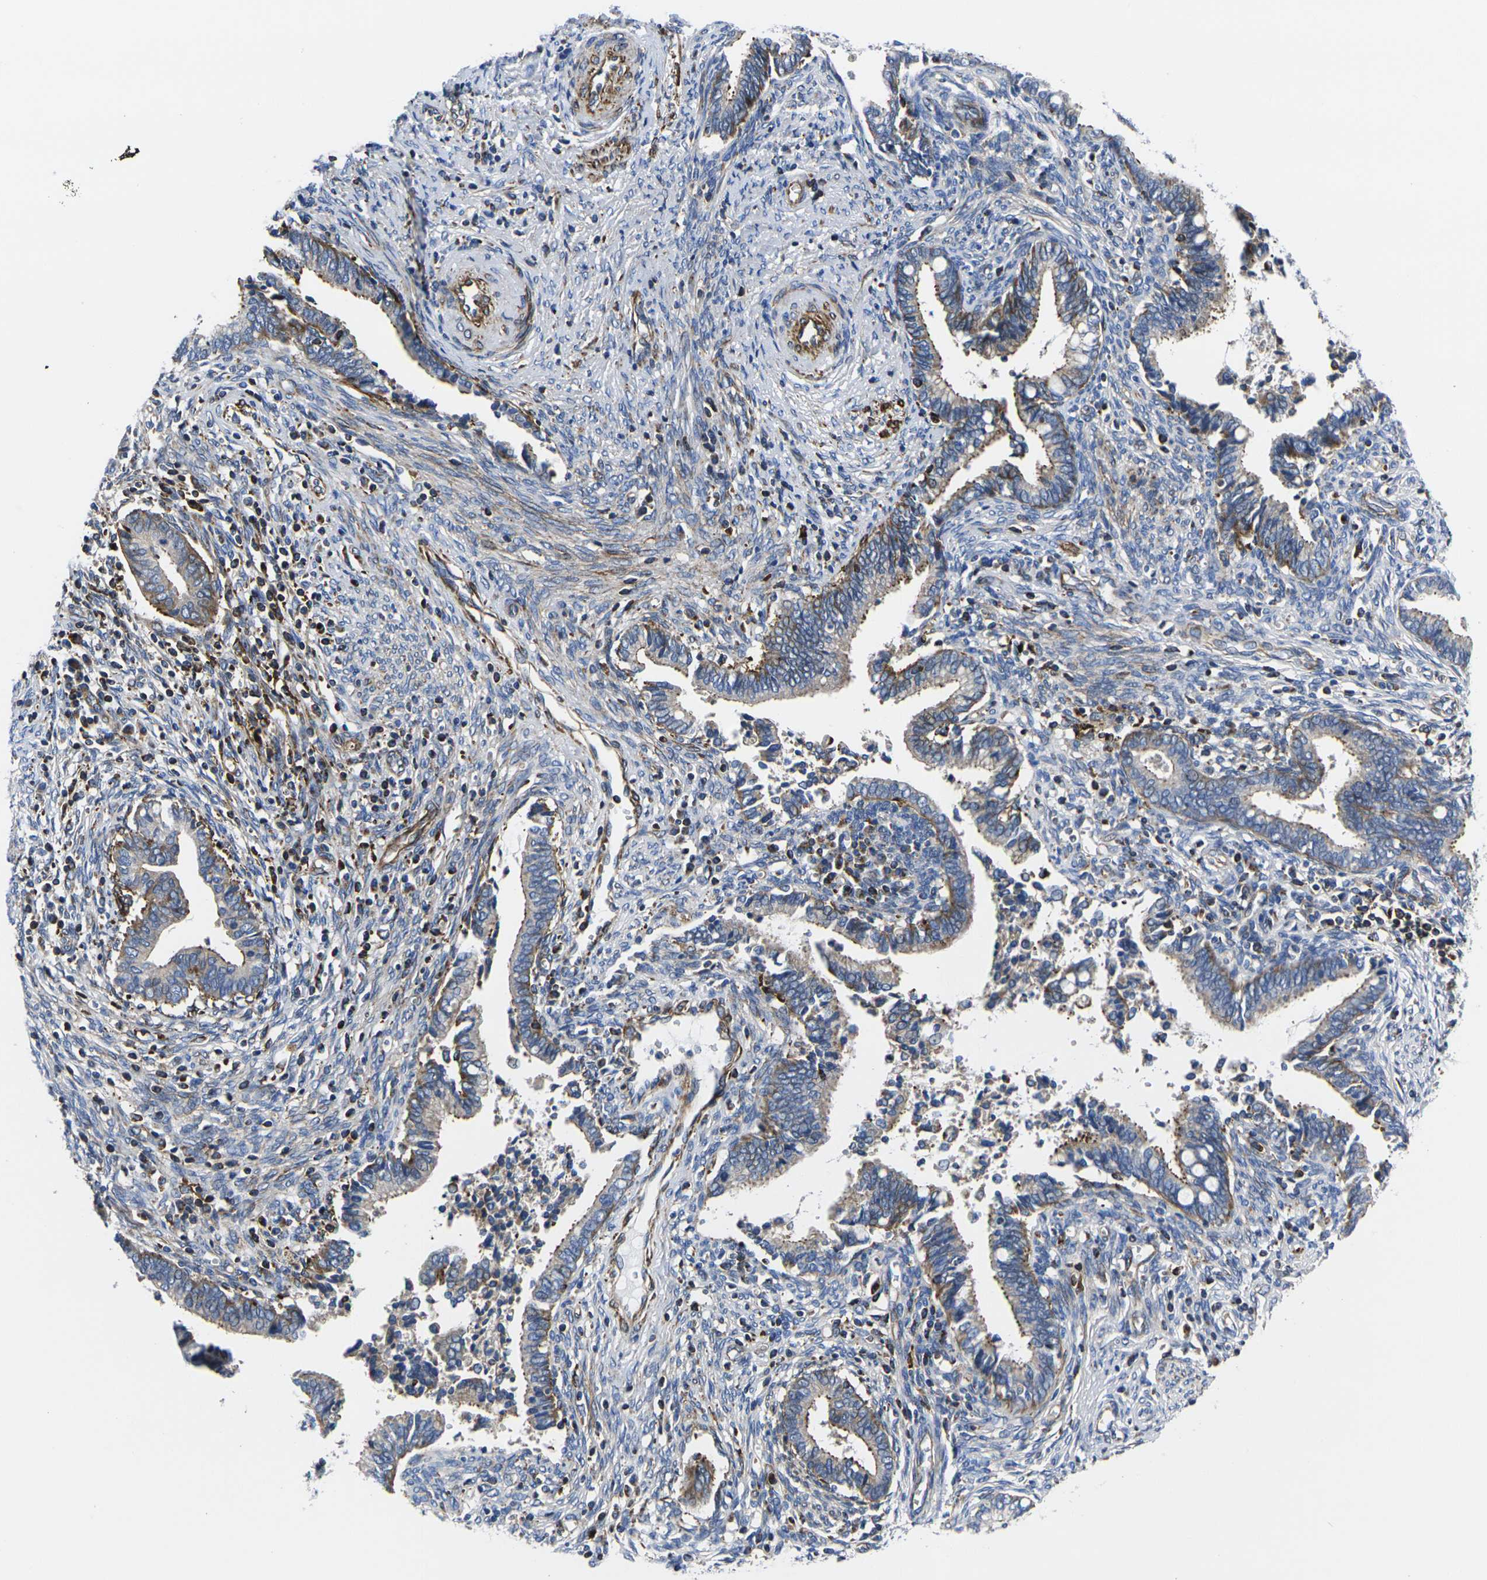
{"staining": {"intensity": "moderate", "quantity": ">75%", "location": "cytoplasmic/membranous"}, "tissue": "cervical cancer", "cell_type": "Tumor cells", "image_type": "cancer", "snomed": [{"axis": "morphology", "description": "Adenocarcinoma, NOS"}, {"axis": "topography", "description": "Cervix"}], "caption": "Tumor cells exhibit medium levels of moderate cytoplasmic/membranous expression in approximately >75% of cells in cervical cancer.", "gene": "GPR4", "patient": {"sex": "female", "age": 44}}